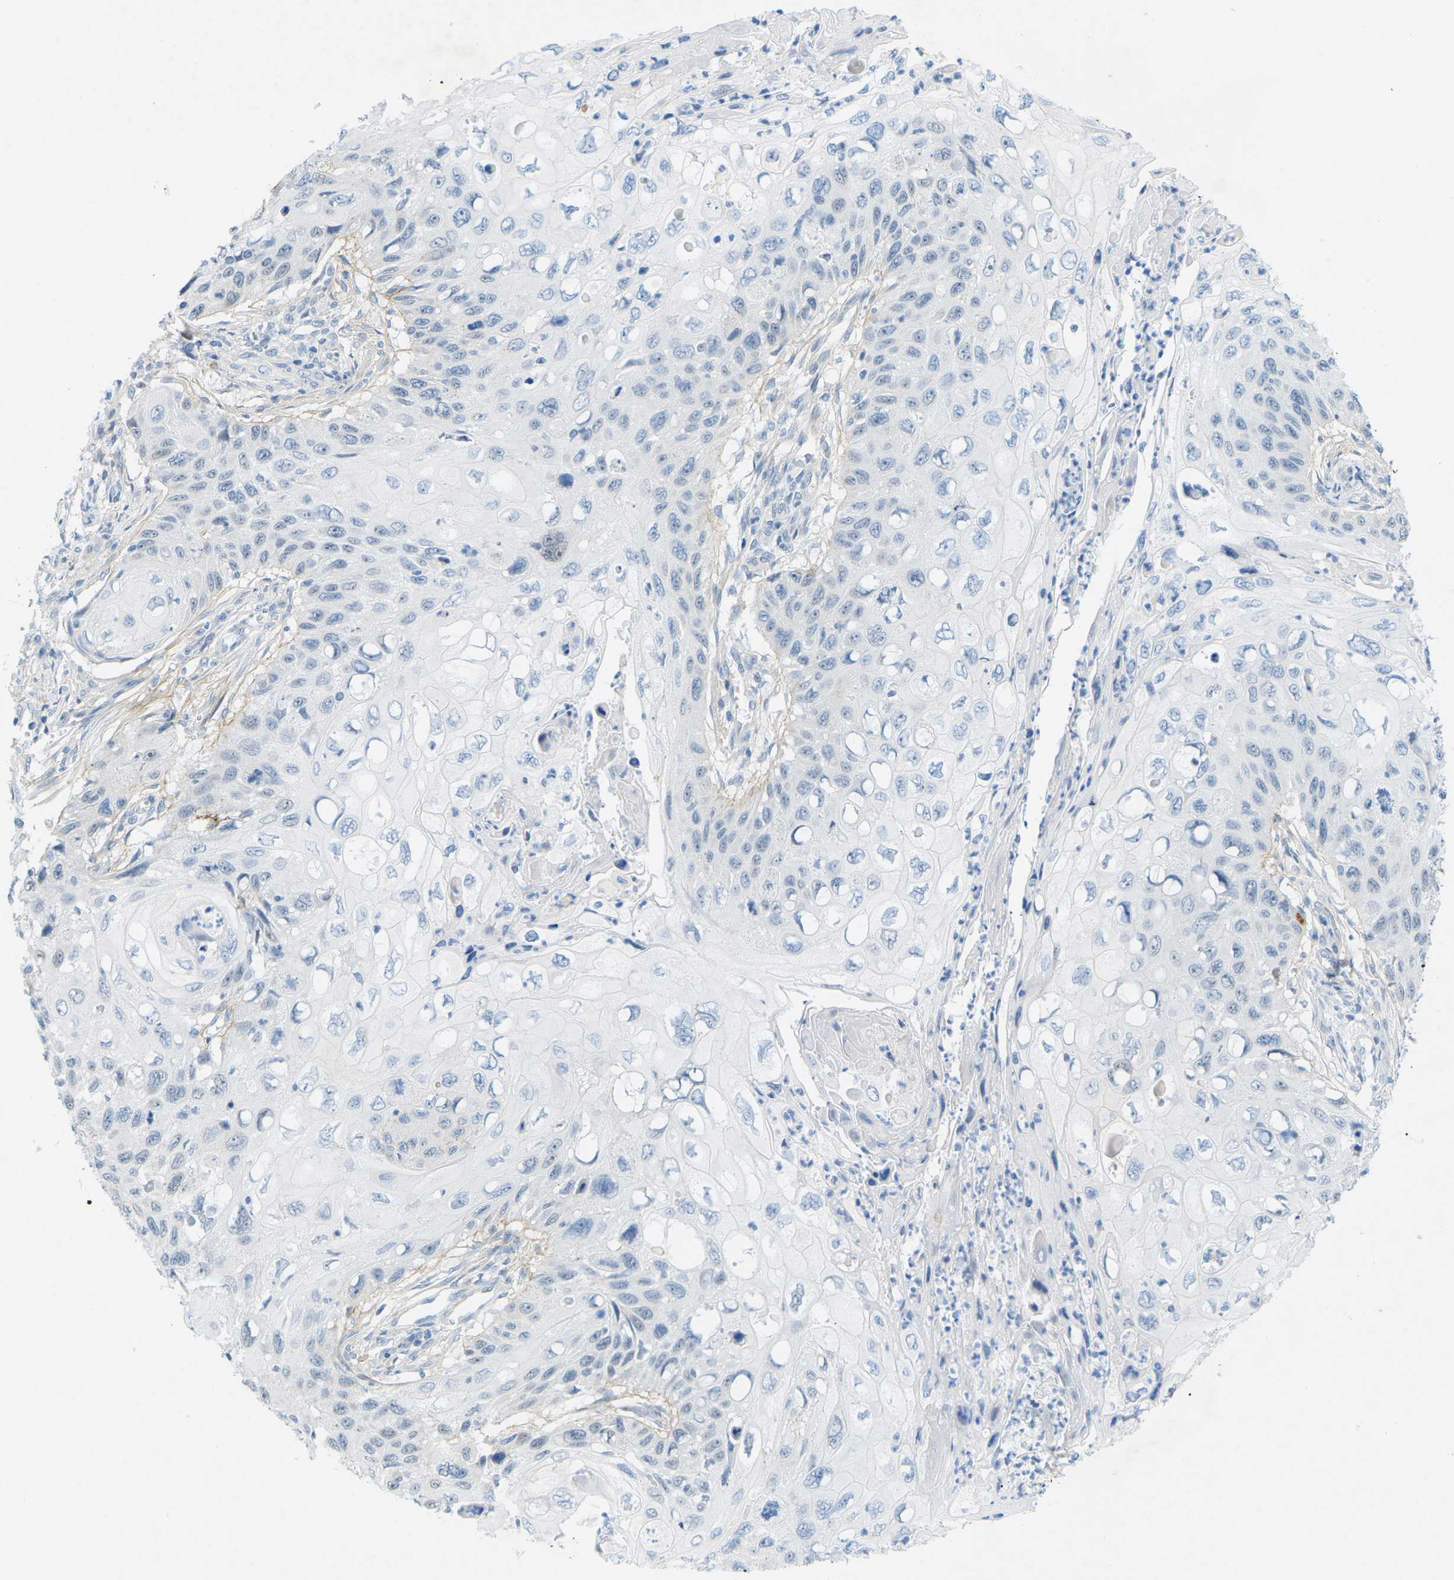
{"staining": {"intensity": "negative", "quantity": "none", "location": "none"}, "tissue": "cervical cancer", "cell_type": "Tumor cells", "image_type": "cancer", "snomed": [{"axis": "morphology", "description": "Squamous cell carcinoma, NOS"}, {"axis": "topography", "description": "Cervix"}], "caption": "Cervical cancer (squamous cell carcinoma) stained for a protein using immunohistochemistry (IHC) shows no positivity tumor cells.", "gene": "HLTF", "patient": {"sex": "female", "age": 70}}